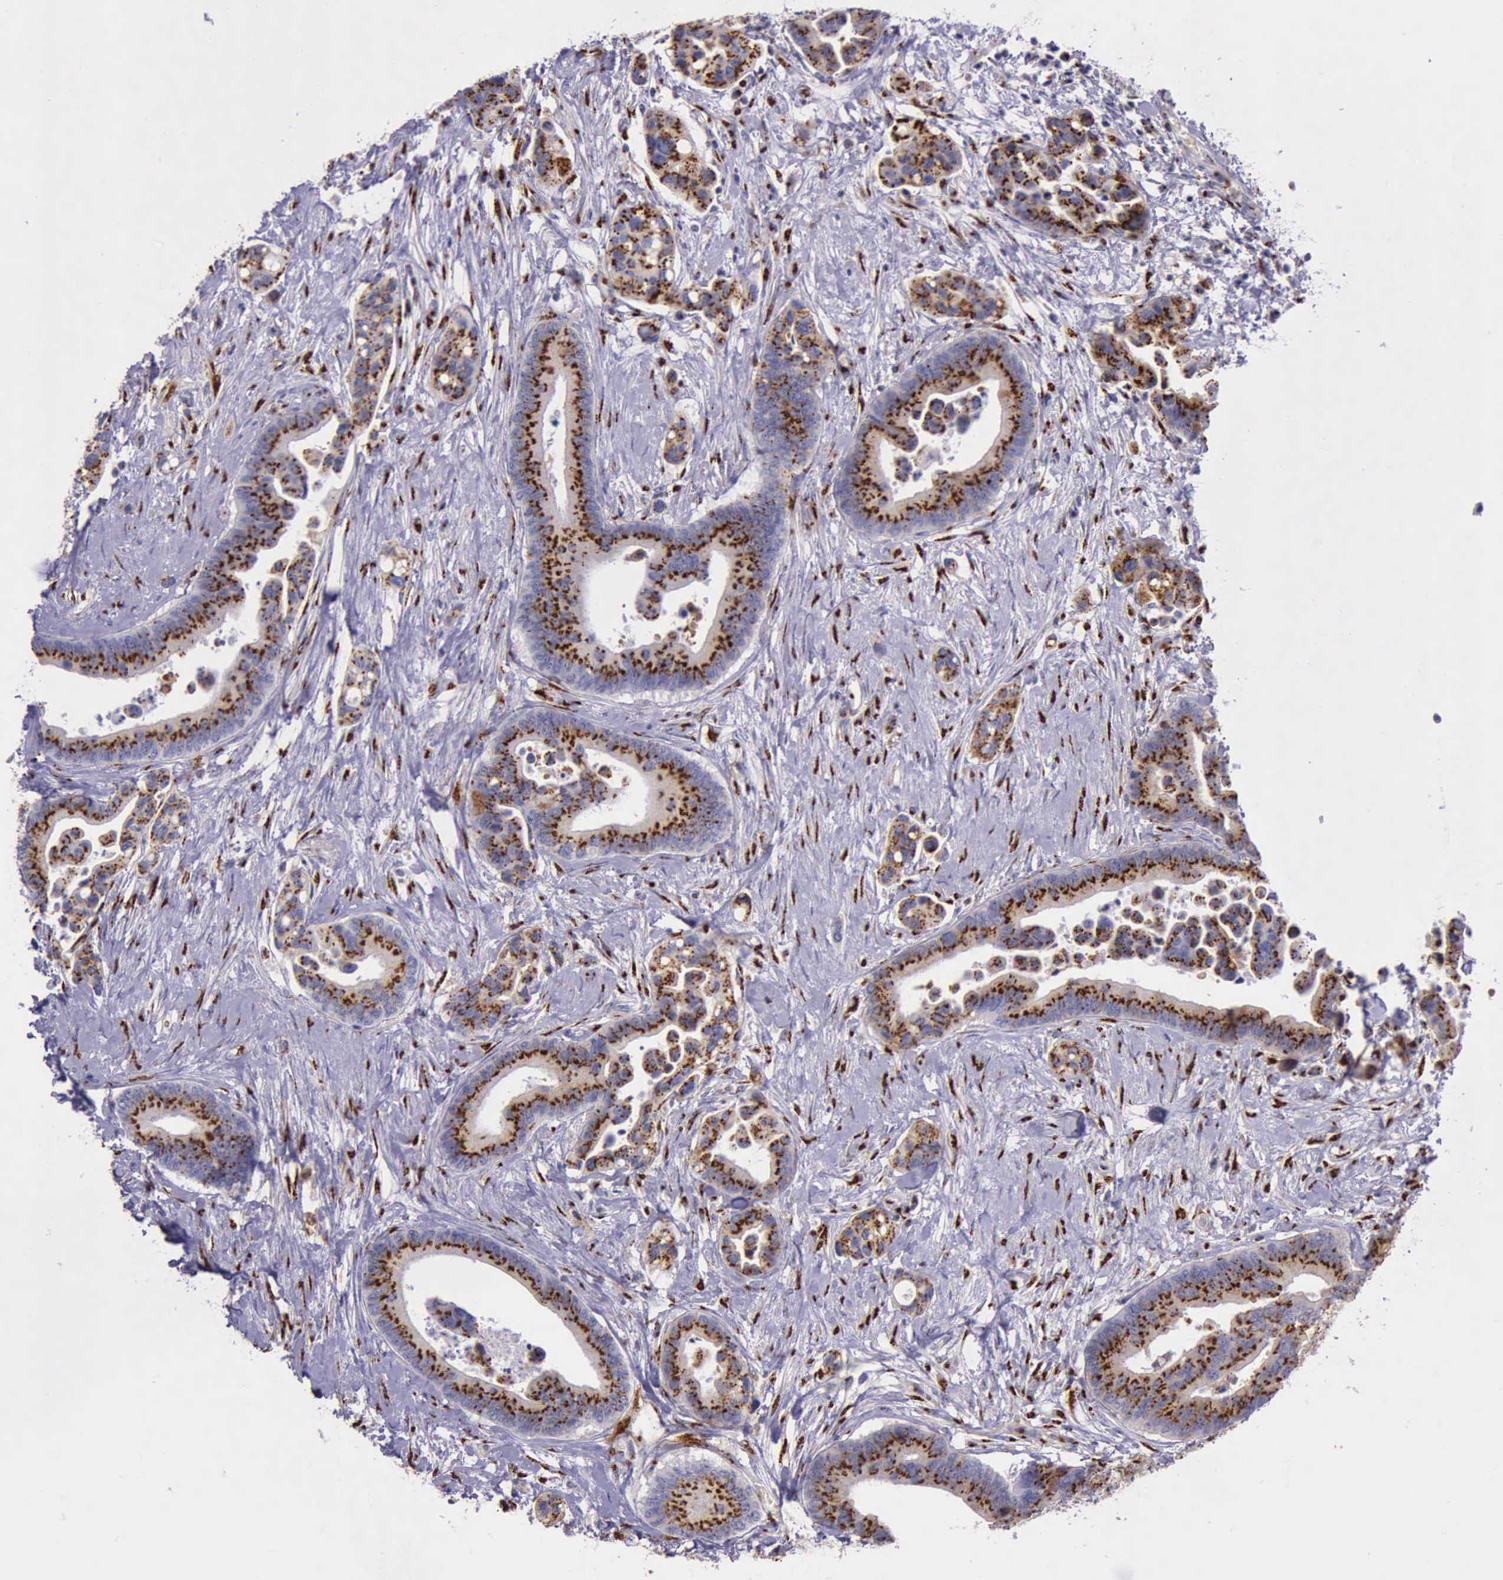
{"staining": {"intensity": "strong", "quantity": ">75%", "location": "cytoplasmic/membranous"}, "tissue": "colorectal cancer", "cell_type": "Tumor cells", "image_type": "cancer", "snomed": [{"axis": "morphology", "description": "Adenocarcinoma, NOS"}, {"axis": "topography", "description": "Colon"}], "caption": "Colorectal cancer tissue reveals strong cytoplasmic/membranous expression in approximately >75% of tumor cells", "gene": "GOLGA5", "patient": {"sex": "male", "age": 82}}